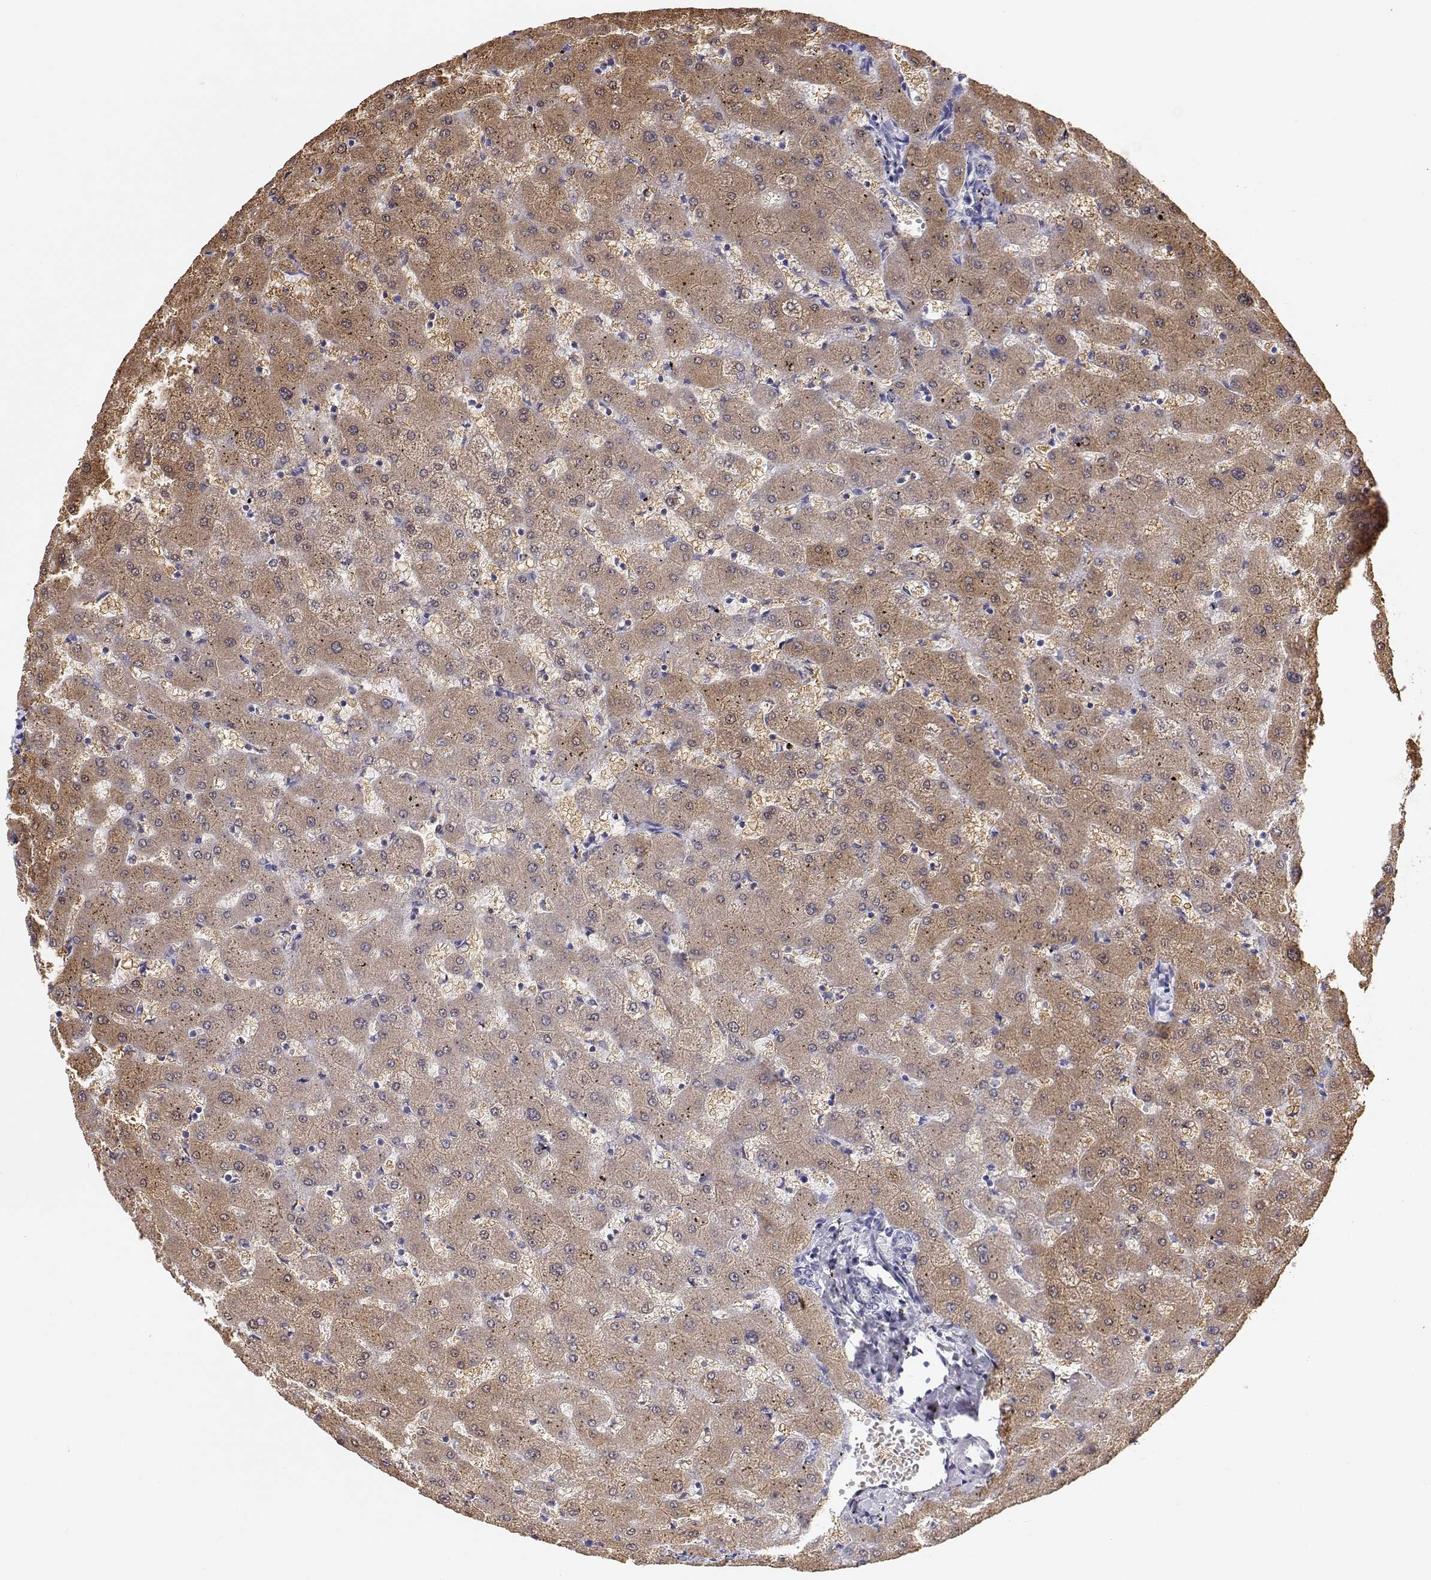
{"staining": {"intensity": "negative", "quantity": "none", "location": "none"}, "tissue": "liver", "cell_type": "Cholangiocytes", "image_type": "normal", "snomed": [{"axis": "morphology", "description": "Normal tissue, NOS"}, {"axis": "topography", "description": "Liver"}], "caption": "IHC of unremarkable human liver demonstrates no staining in cholangiocytes. (Brightfield microscopy of DAB immunohistochemistry (IHC) at high magnification).", "gene": "BHMT", "patient": {"sex": "female", "age": 63}}